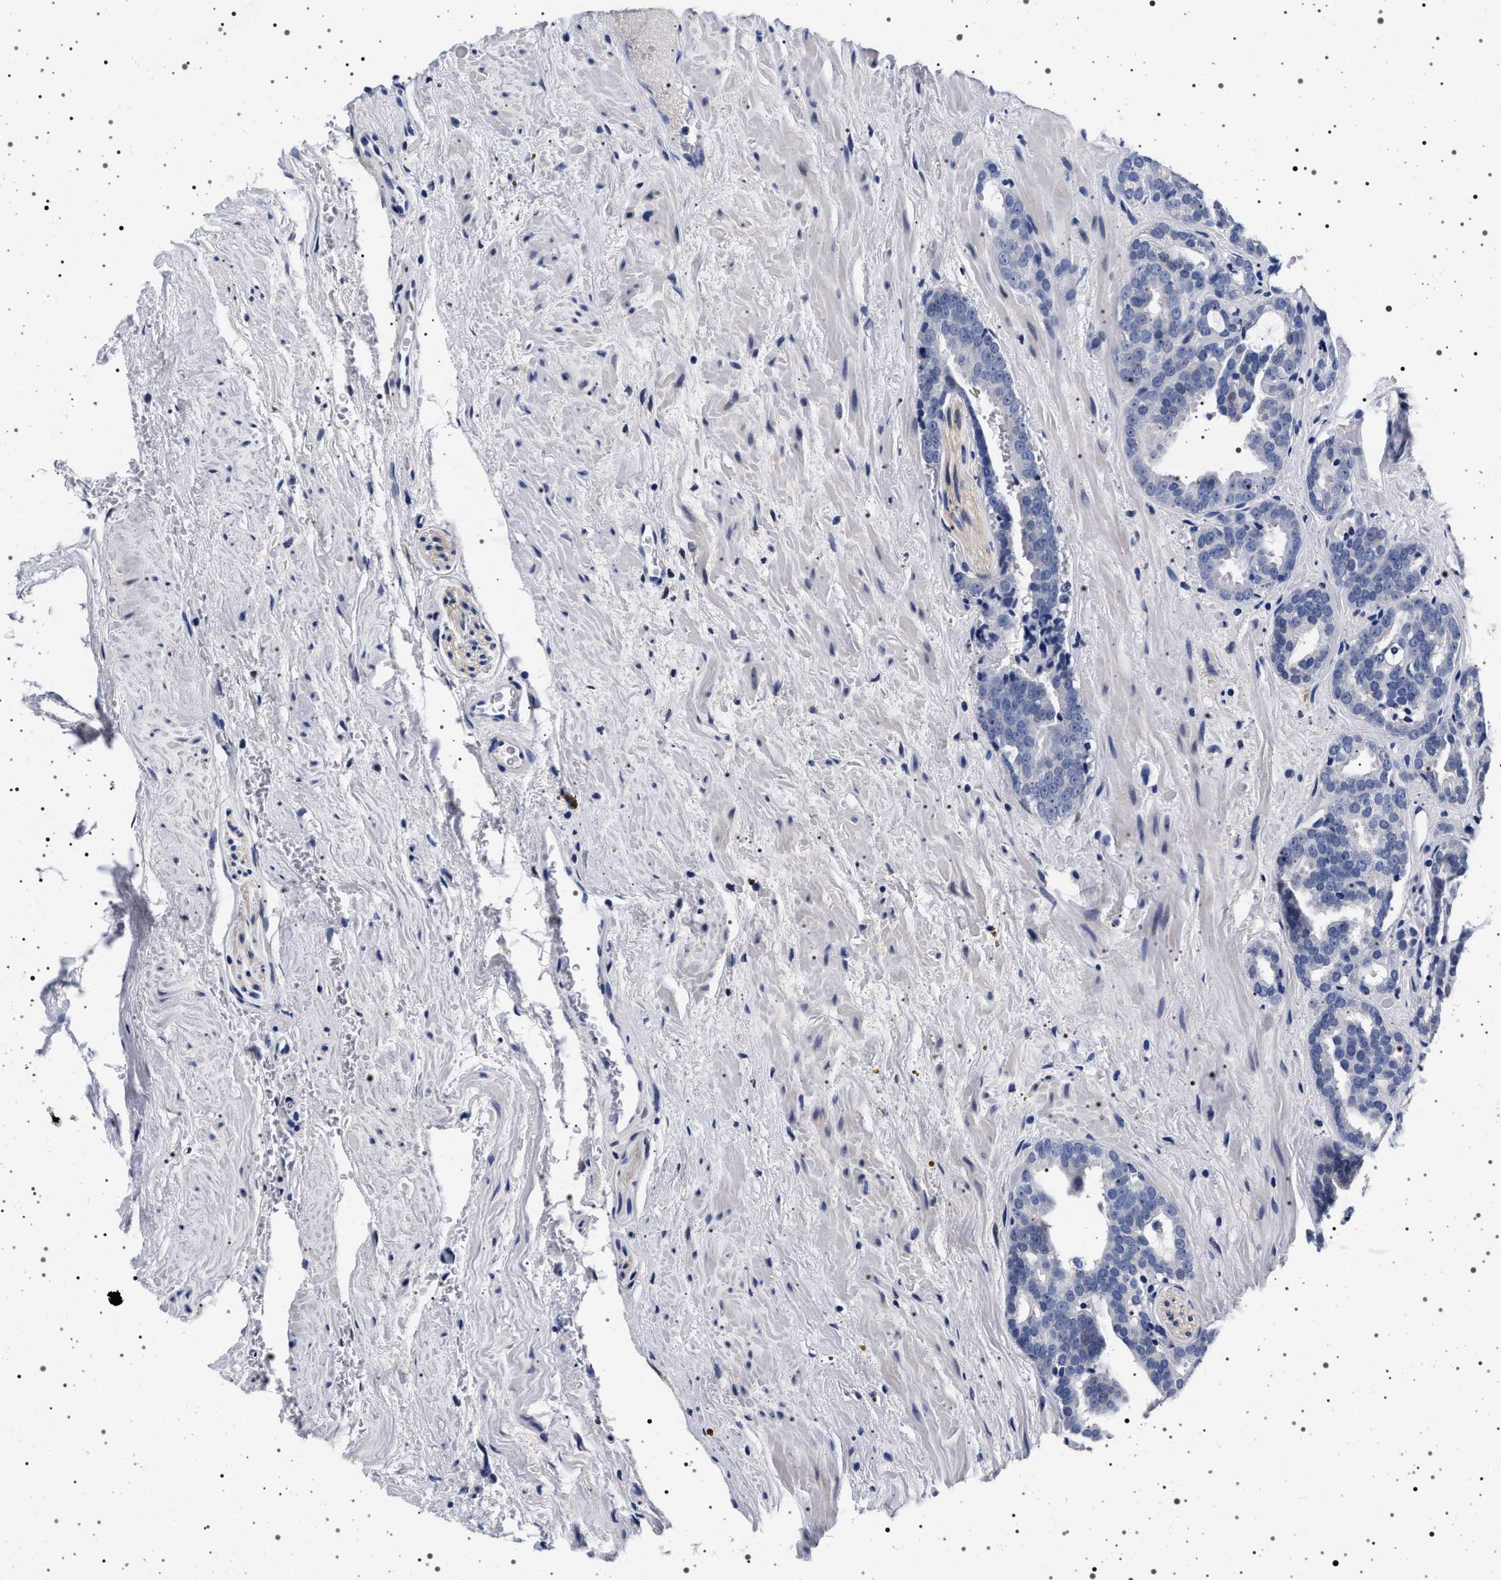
{"staining": {"intensity": "negative", "quantity": "none", "location": "none"}, "tissue": "prostate cancer", "cell_type": "Tumor cells", "image_type": "cancer", "snomed": [{"axis": "morphology", "description": "Adenocarcinoma, Low grade"}, {"axis": "topography", "description": "Prostate"}], "caption": "Immunohistochemical staining of prostate cancer (adenocarcinoma (low-grade)) demonstrates no significant expression in tumor cells.", "gene": "MAPK10", "patient": {"sex": "male", "age": 63}}